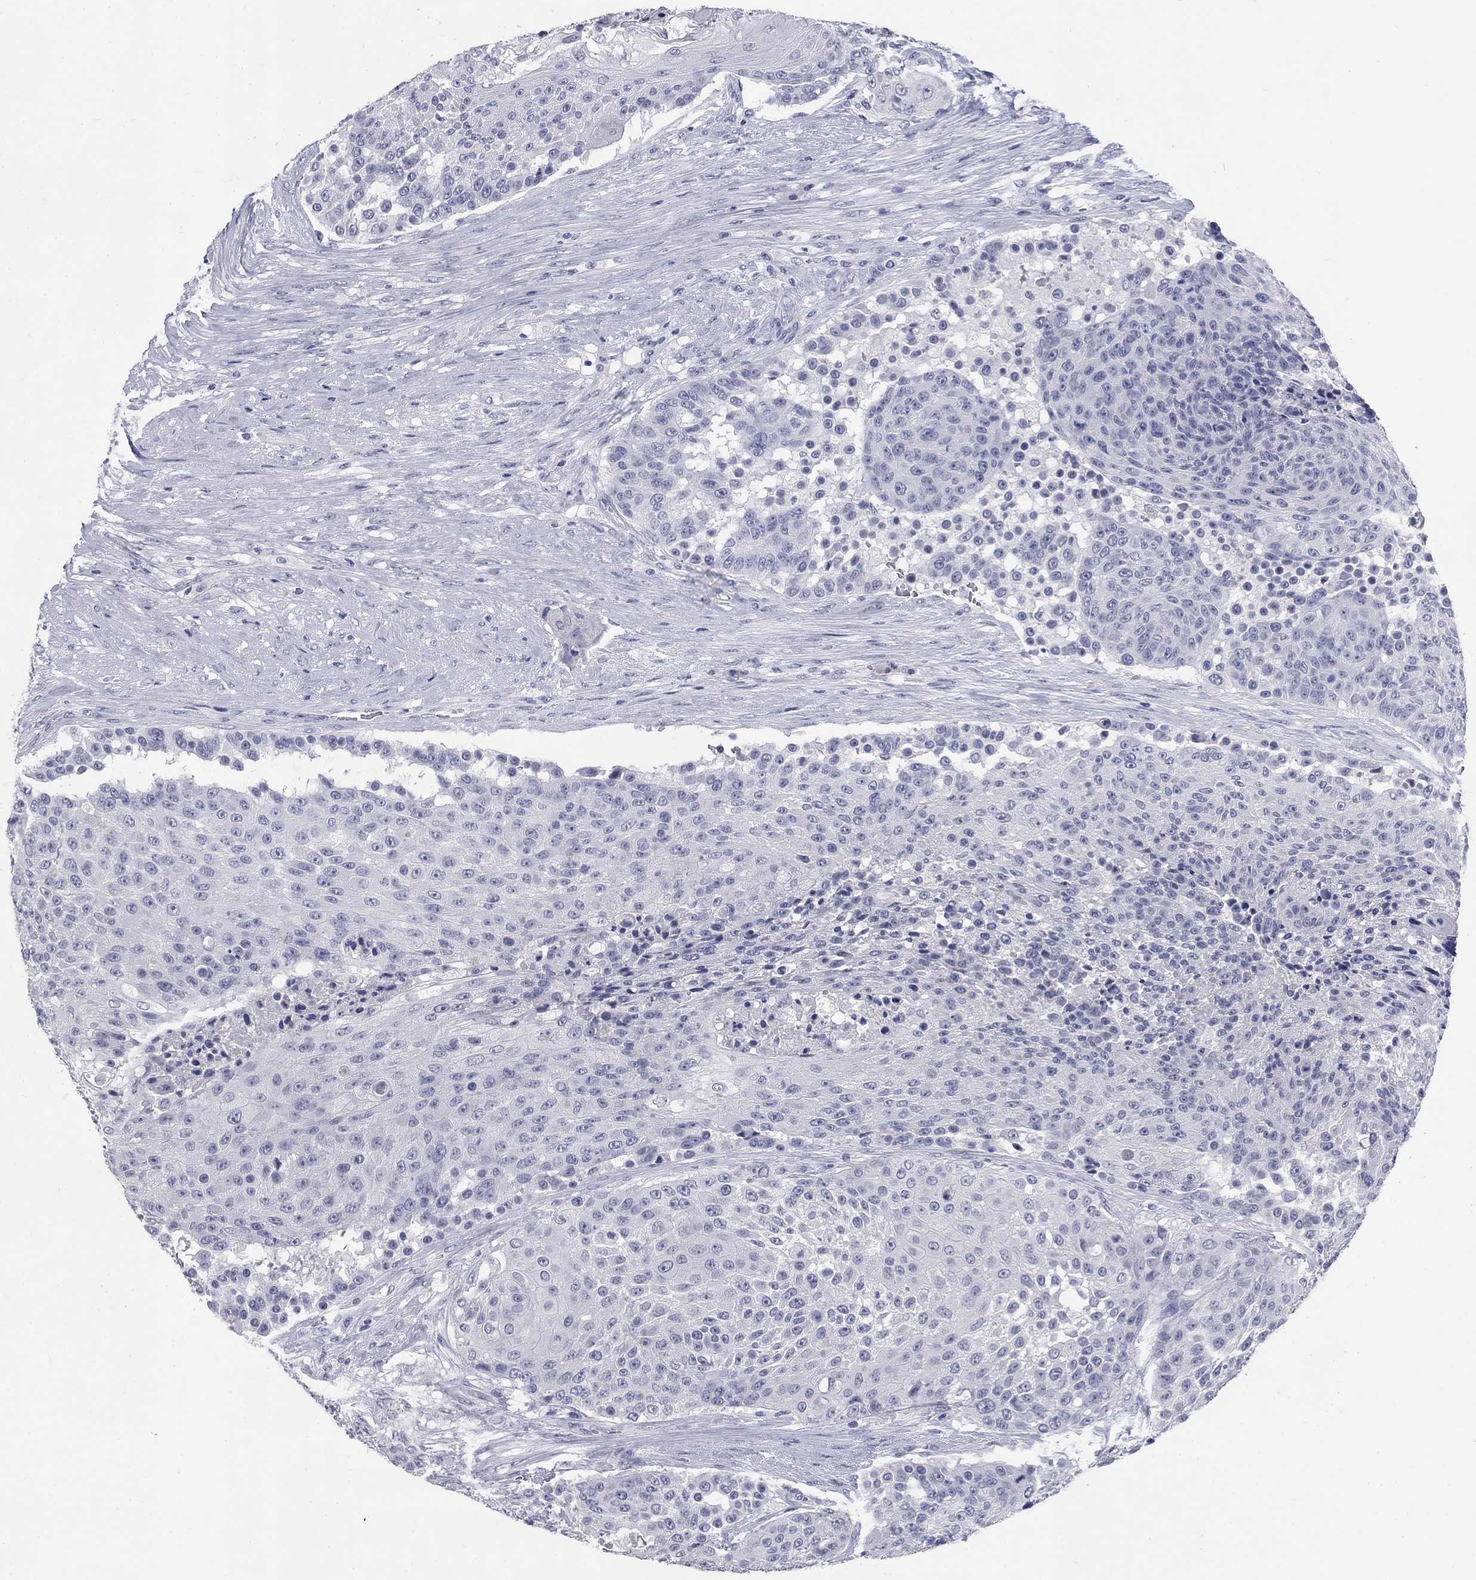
{"staining": {"intensity": "negative", "quantity": "none", "location": "none"}, "tissue": "urothelial cancer", "cell_type": "Tumor cells", "image_type": "cancer", "snomed": [{"axis": "morphology", "description": "Urothelial carcinoma, High grade"}, {"axis": "topography", "description": "Urinary bladder"}], "caption": "IHC image of urothelial cancer stained for a protein (brown), which reveals no positivity in tumor cells. (DAB IHC visualized using brightfield microscopy, high magnification).", "gene": "ELAVL4", "patient": {"sex": "female", "age": 63}}